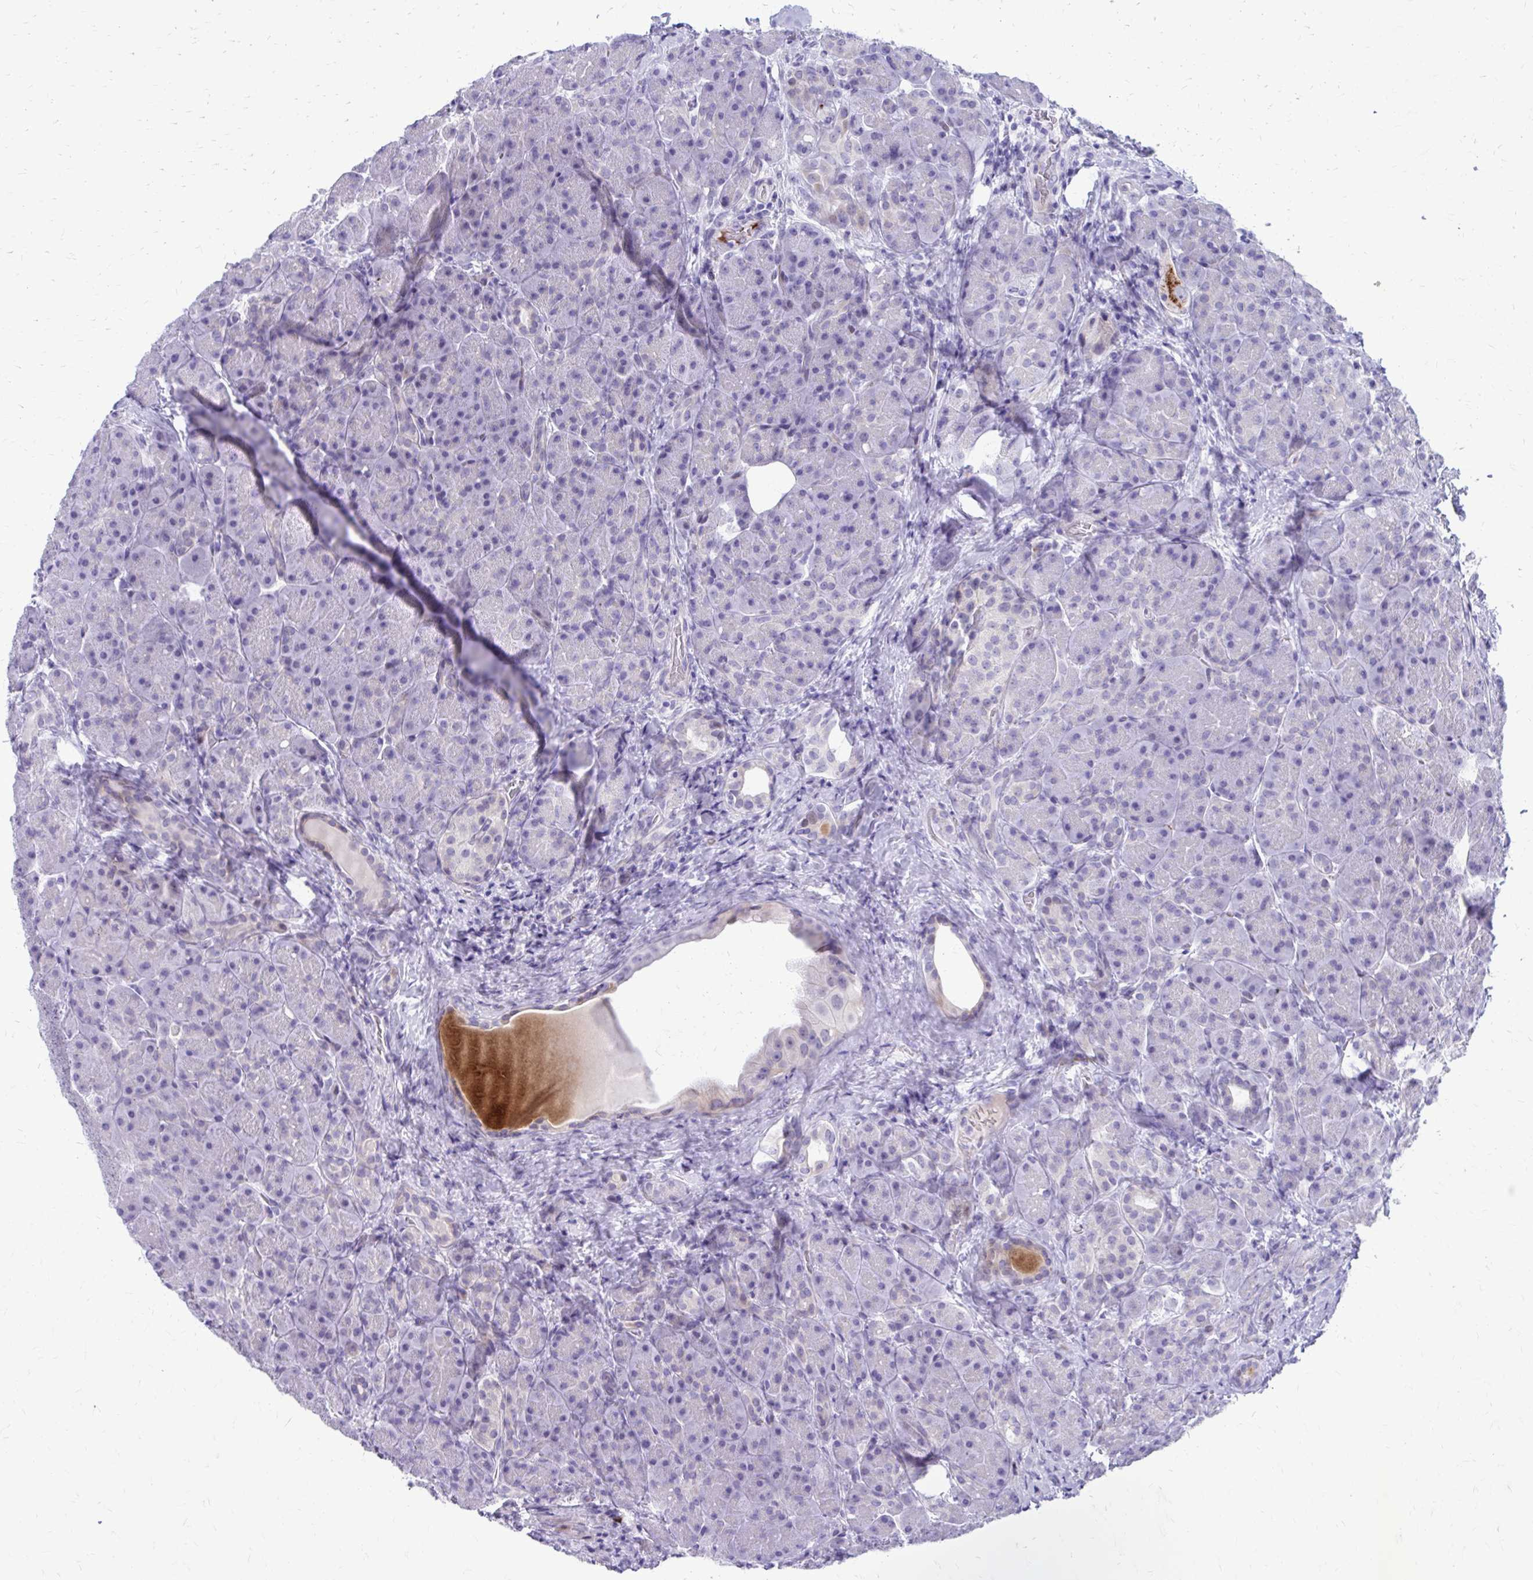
{"staining": {"intensity": "negative", "quantity": "none", "location": "none"}, "tissue": "pancreas", "cell_type": "Exocrine glandular cells", "image_type": "normal", "snomed": [{"axis": "morphology", "description": "Normal tissue, NOS"}, {"axis": "topography", "description": "Pancreas"}], "caption": "Photomicrograph shows no protein staining in exocrine glandular cells of normal pancreas.", "gene": "LCN15", "patient": {"sex": "male", "age": 55}}